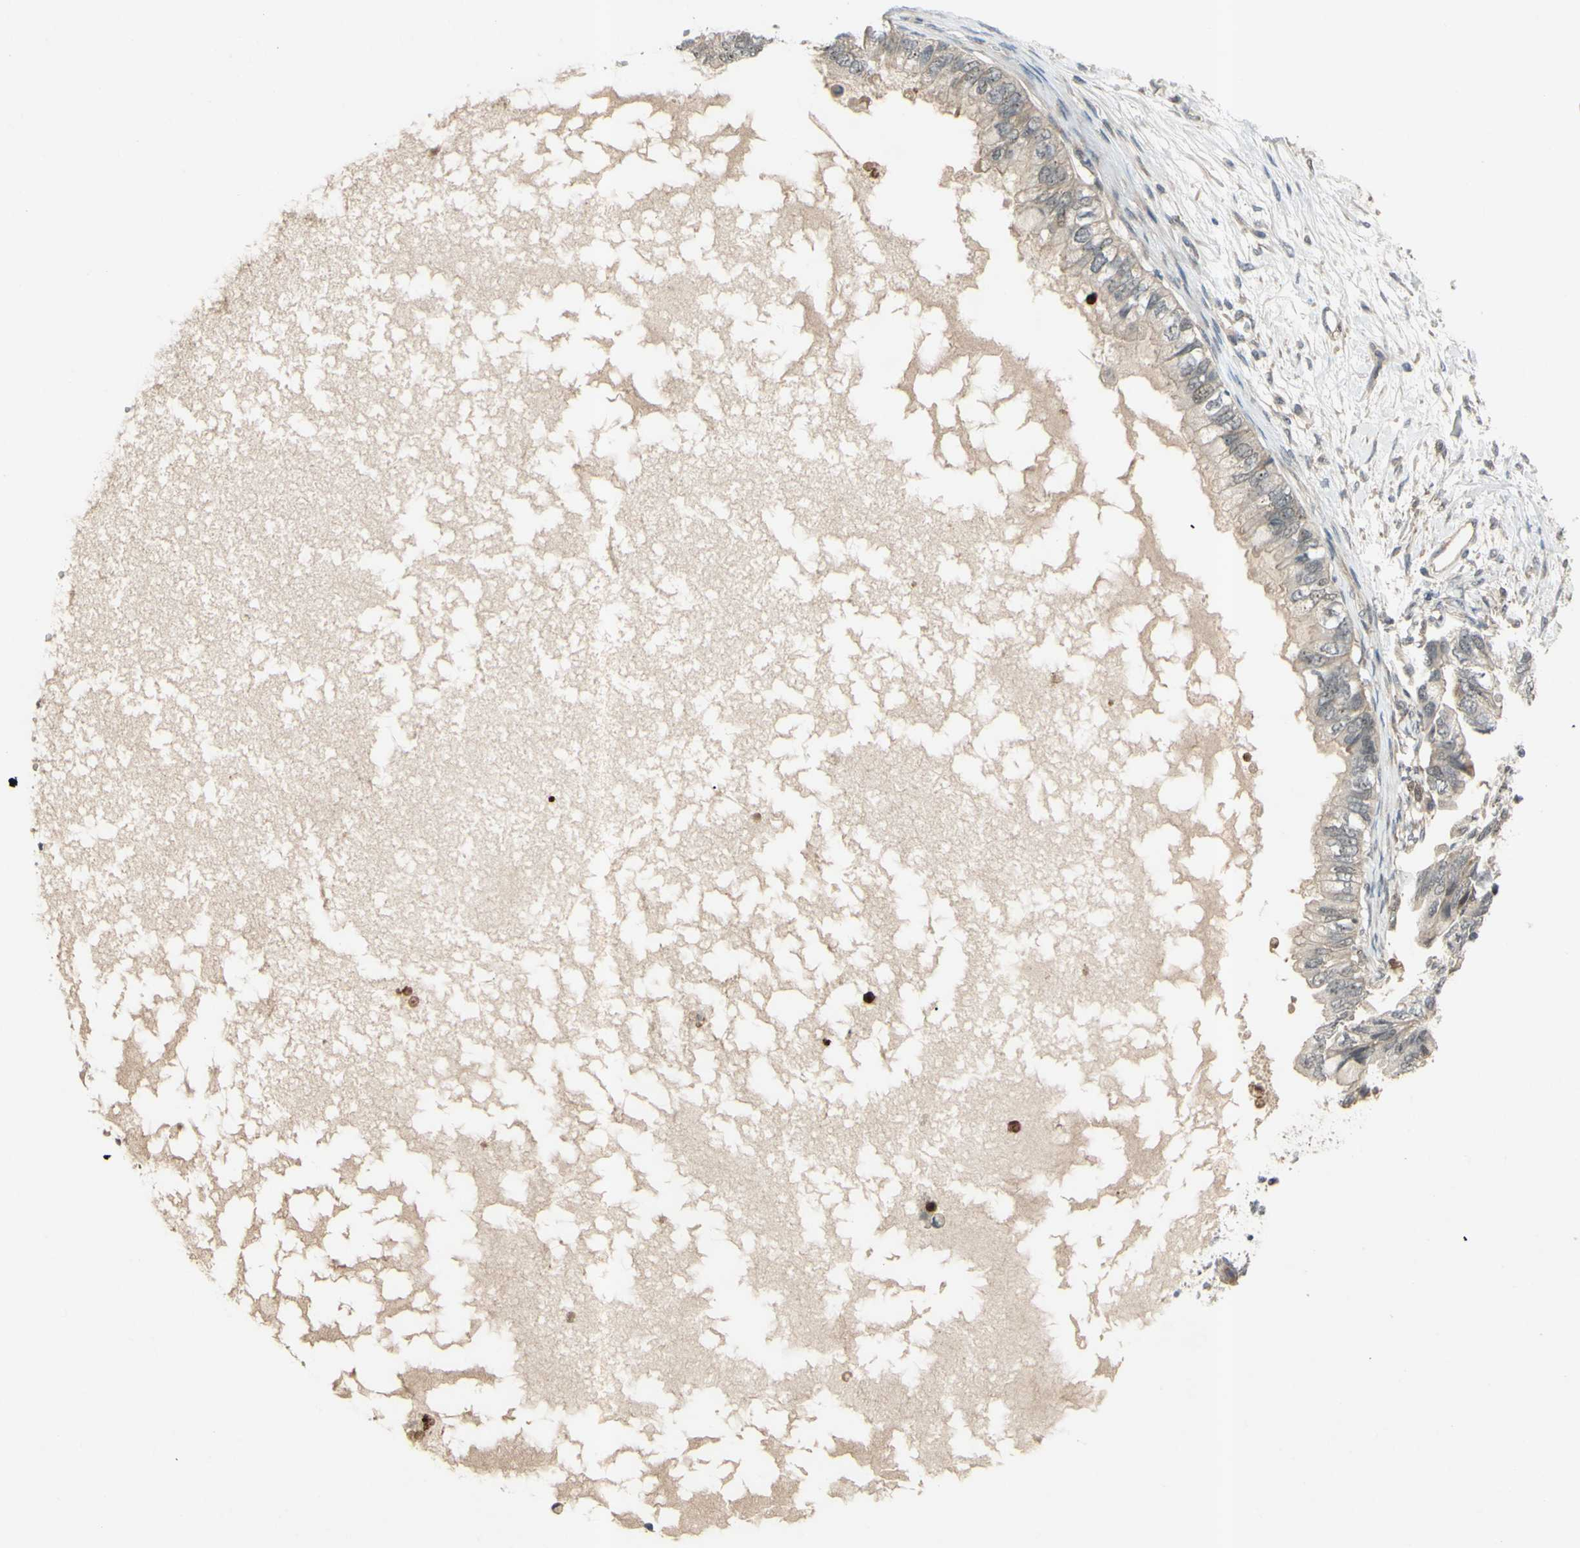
{"staining": {"intensity": "weak", "quantity": ">75%", "location": "cytoplasmic/membranous"}, "tissue": "ovarian cancer", "cell_type": "Tumor cells", "image_type": "cancer", "snomed": [{"axis": "morphology", "description": "Cystadenocarcinoma, mucinous, NOS"}, {"axis": "topography", "description": "Ovary"}], "caption": "Protein expression analysis of human mucinous cystadenocarcinoma (ovarian) reveals weak cytoplasmic/membranous expression in about >75% of tumor cells. The protein is shown in brown color, while the nuclei are stained blue.", "gene": "ALK", "patient": {"sex": "female", "age": 80}}